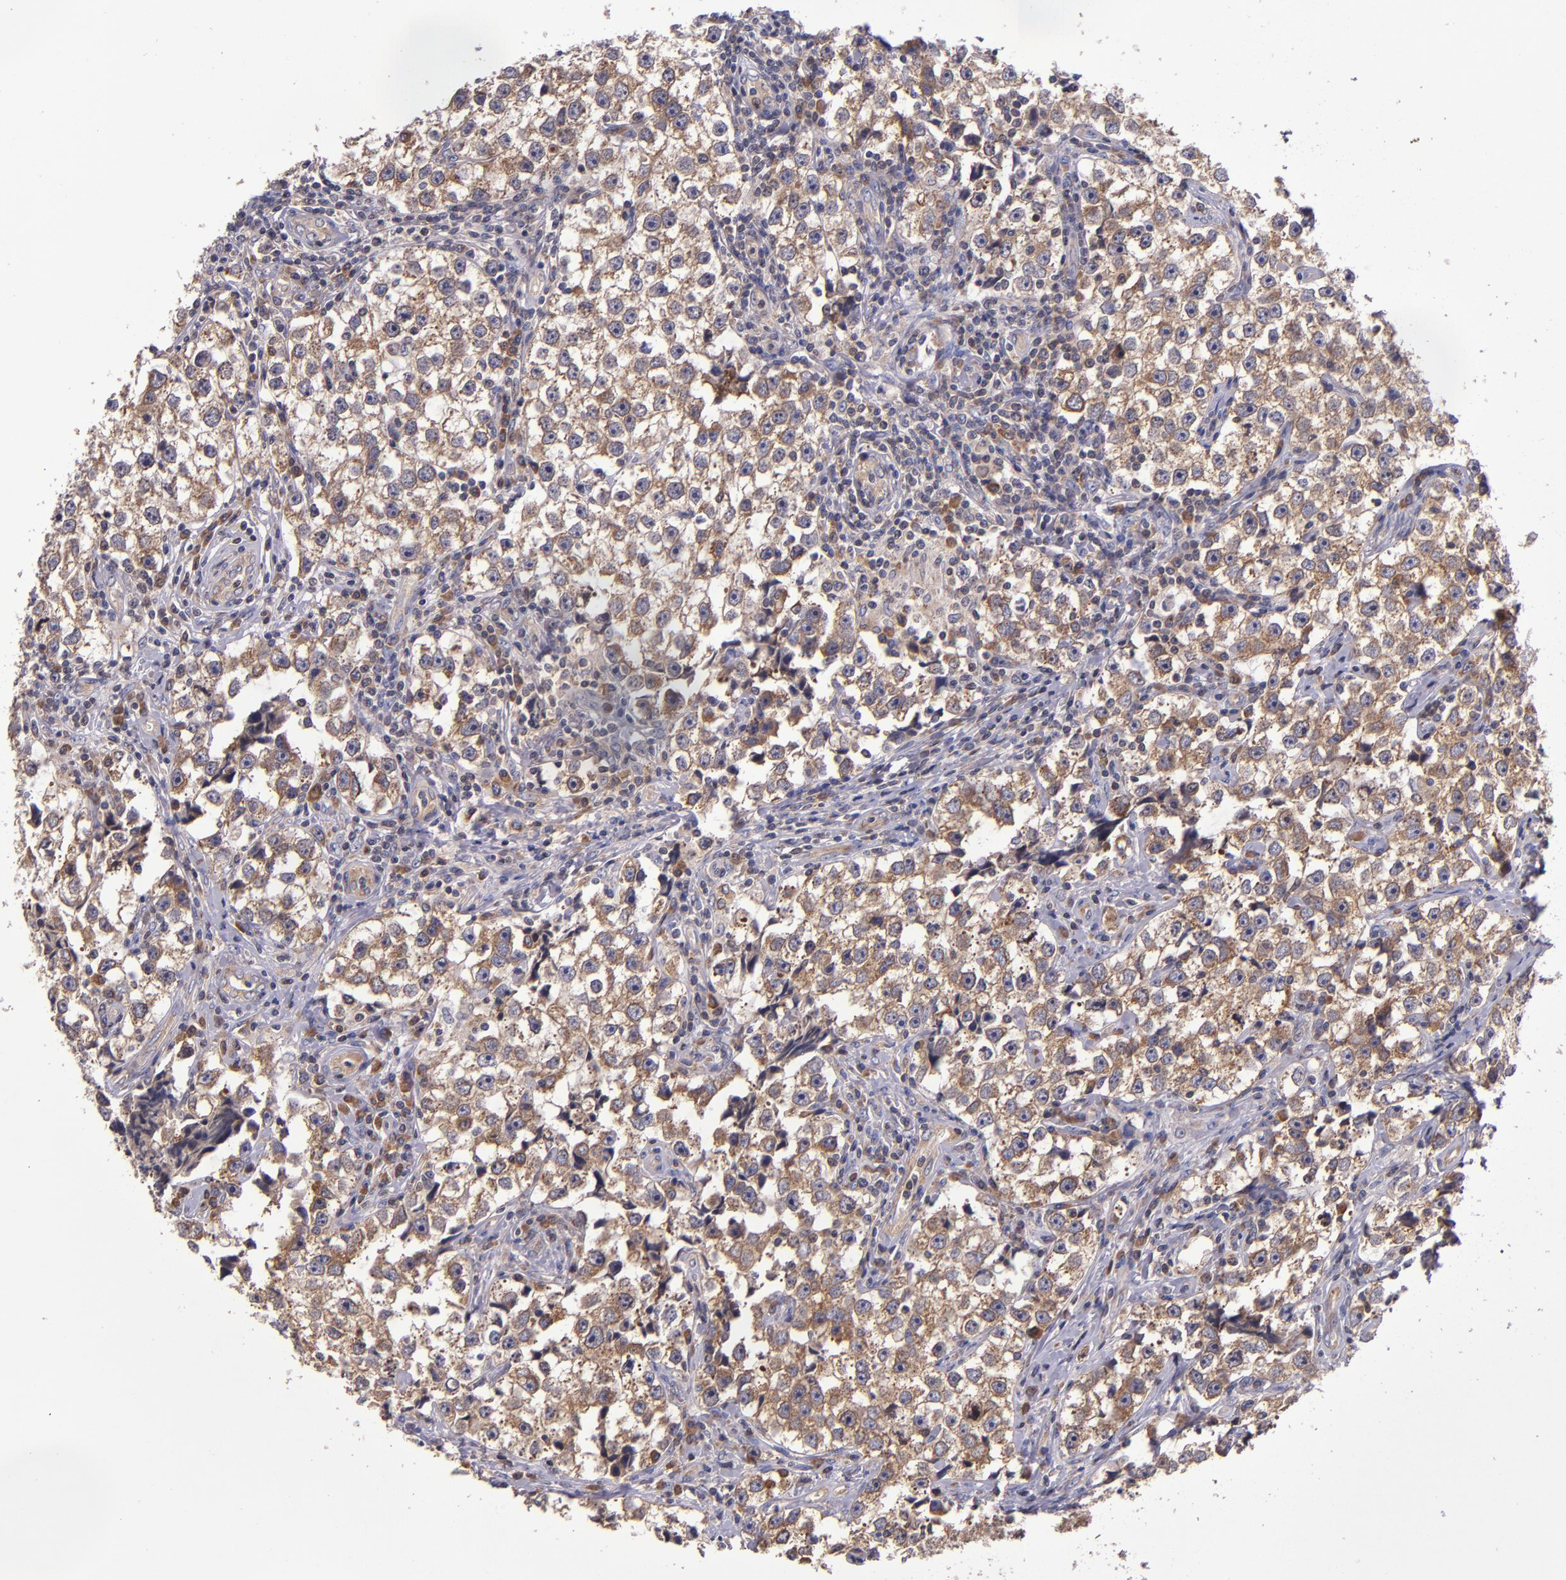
{"staining": {"intensity": "moderate", "quantity": ">75%", "location": "cytoplasmic/membranous"}, "tissue": "testis cancer", "cell_type": "Tumor cells", "image_type": "cancer", "snomed": [{"axis": "morphology", "description": "Seminoma, NOS"}, {"axis": "topography", "description": "Testis"}], "caption": "This photomicrograph displays testis cancer stained with IHC to label a protein in brown. The cytoplasmic/membranous of tumor cells show moderate positivity for the protein. Nuclei are counter-stained blue.", "gene": "EIF4ENIF1", "patient": {"sex": "male", "age": 32}}